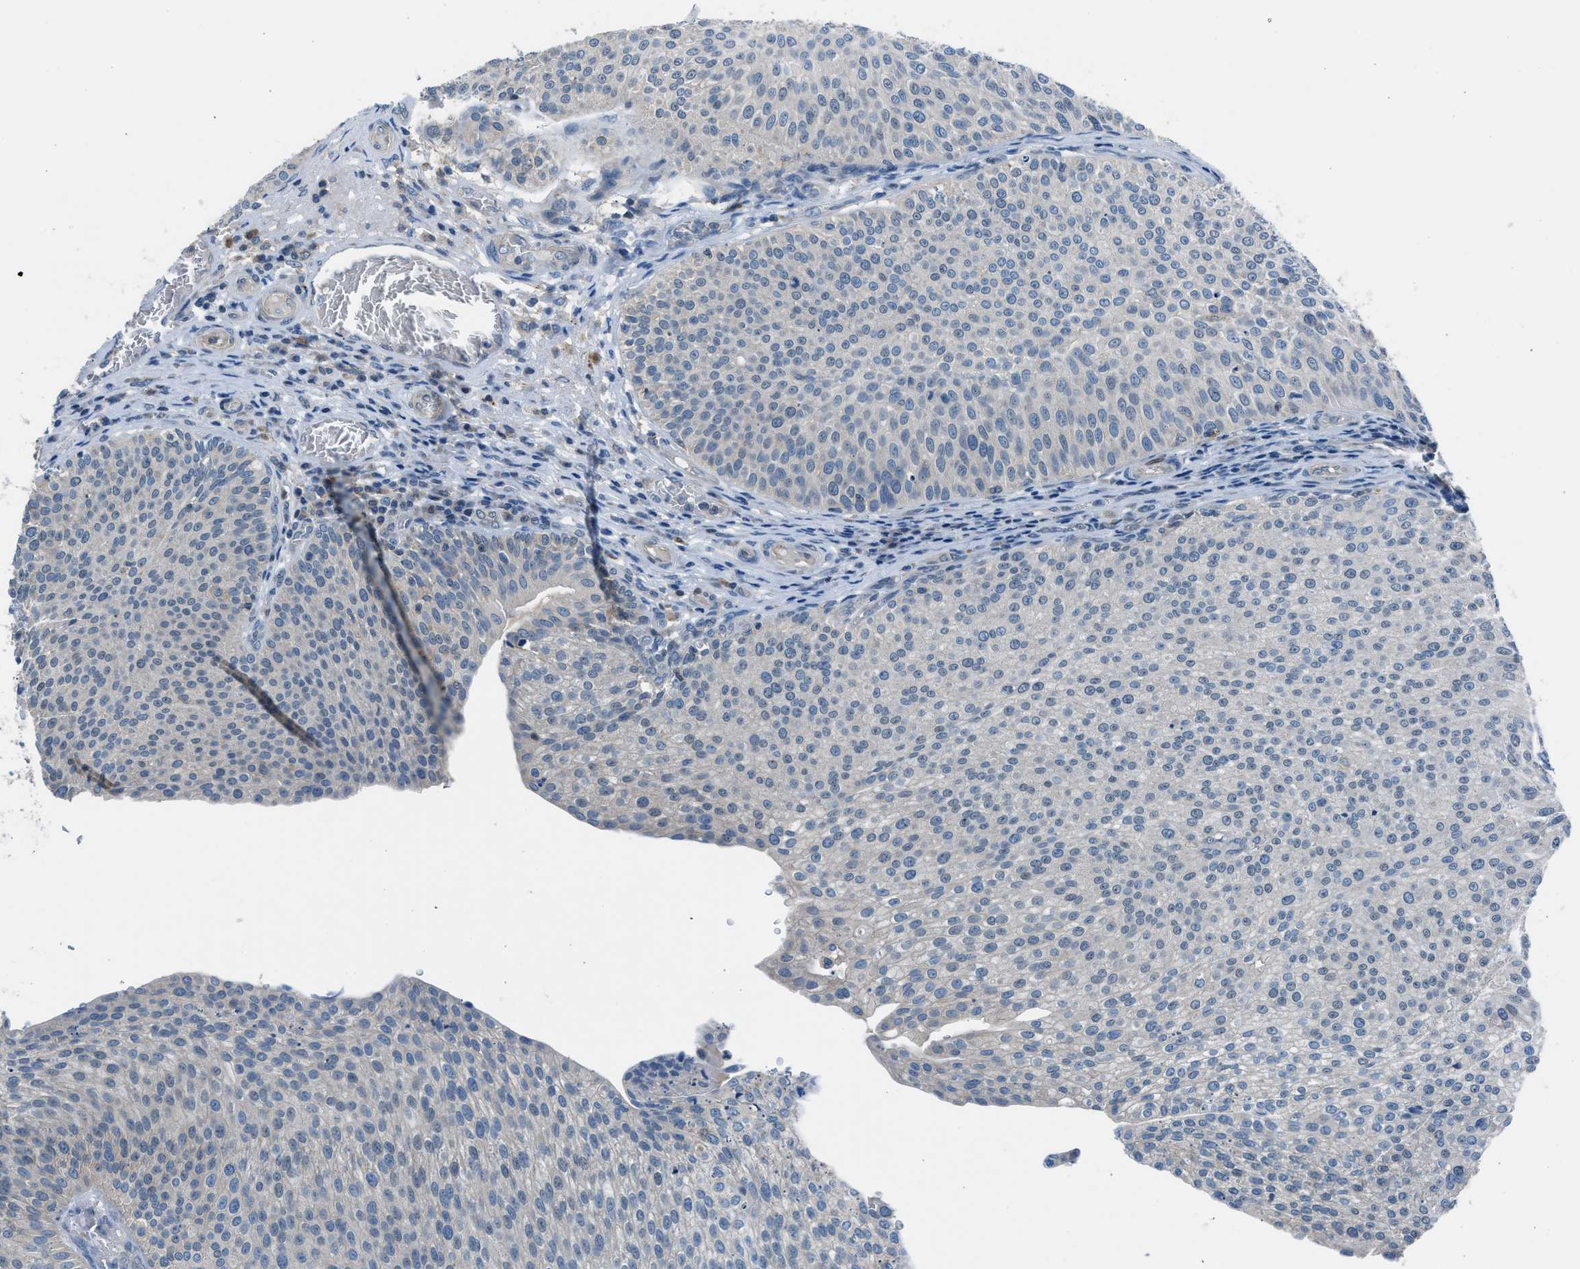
{"staining": {"intensity": "negative", "quantity": "none", "location": "none"}, "tissue": "urothelial cancer", "cell_type": "Tumor cells", "image_type": "cancer", "snomed": [{"axis": "morphology", "description": "Urothelial carcinoma, Low grade"}, {"axis": "topography", "description": "Smooth muscle"}, {"axis": "topography", "description": "Urinary bladder"}], "caption": "Immunohistochemistry photomicrograph of neoplastic tissue: urothelial cancer stained with DAB (3,3'-diaminobenzidine) demonstrates no significant protein staining in tumor cells.", "gene": "LMLN", "patient": {"sex": "male", "age": 60}}